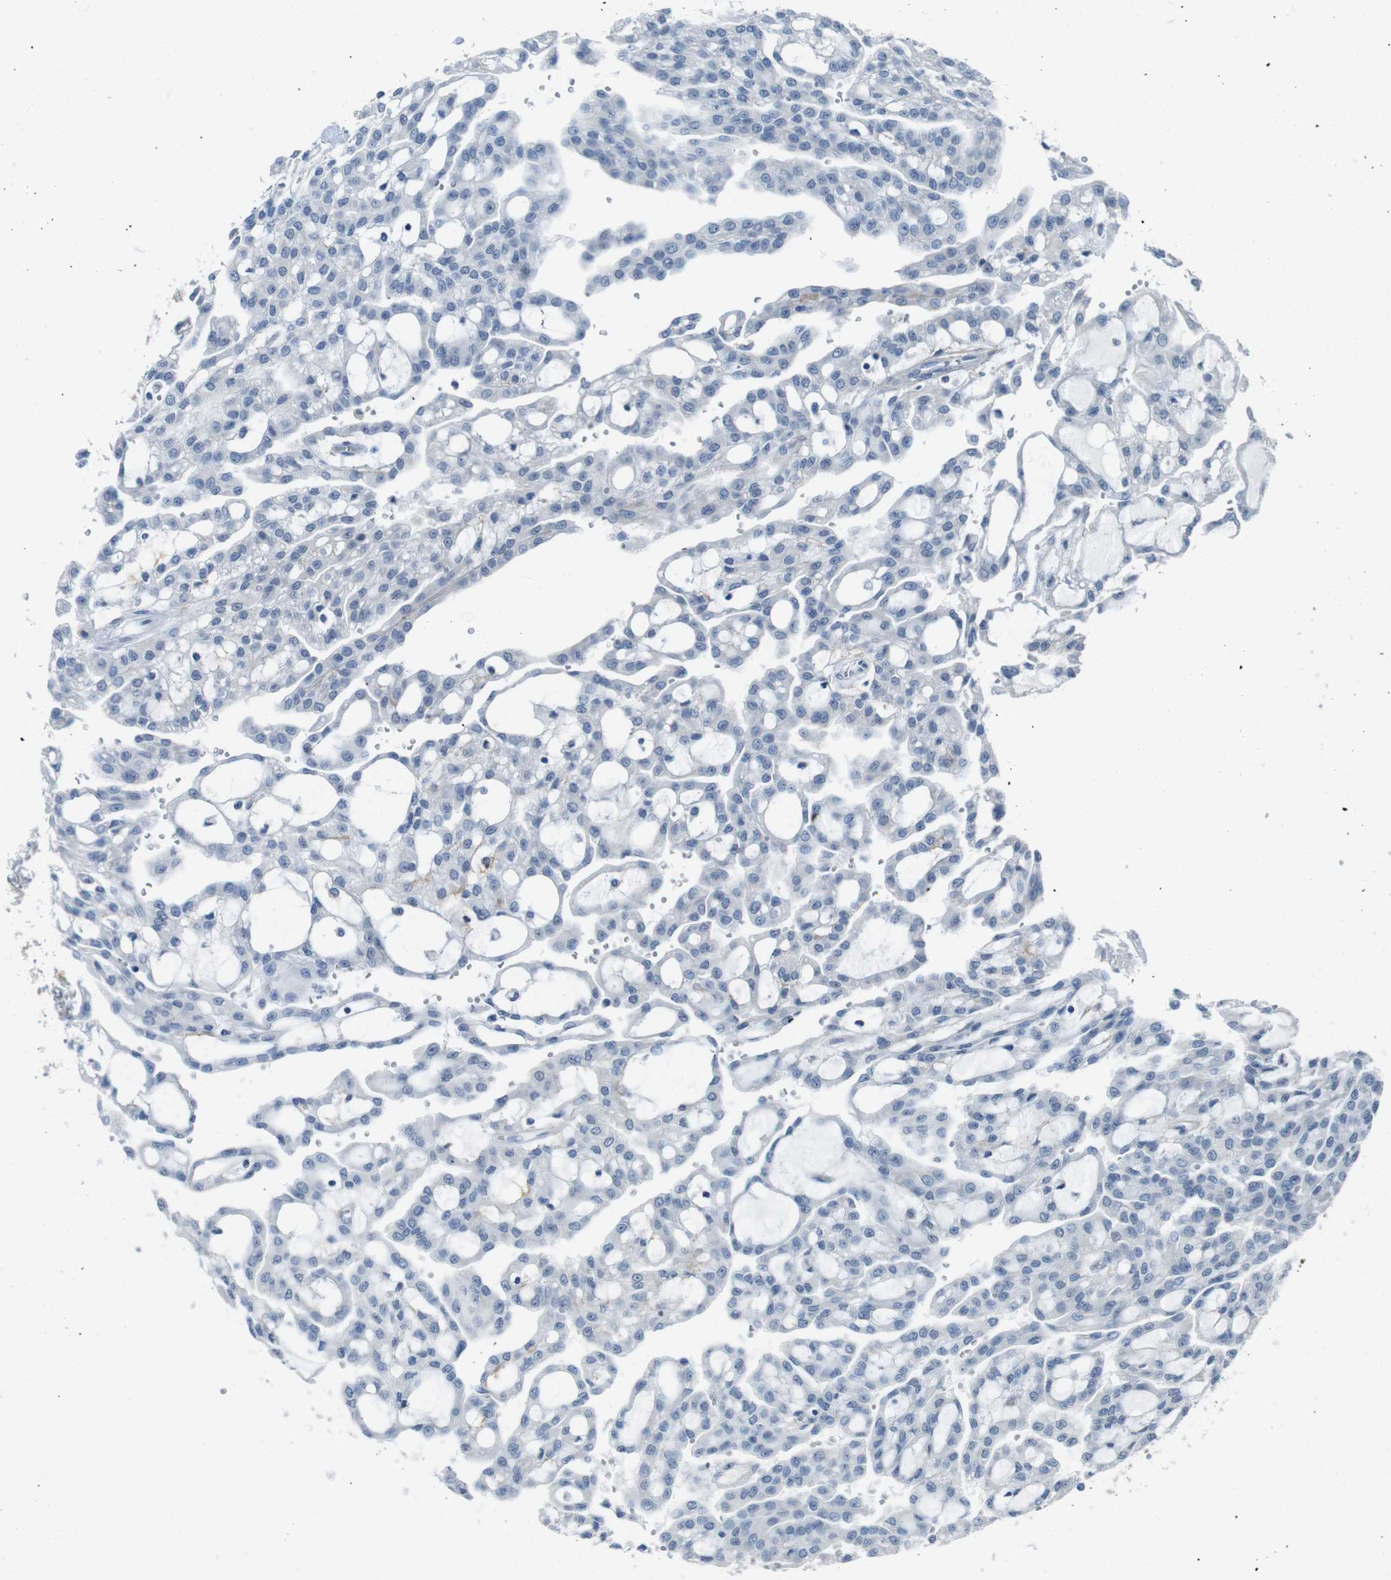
{"staining": {"intensity": "negative", "quantity": "none", "location": "none"}, "tissue": "renal cancer", "cell_type": "Tumor cells", "image_type": "cancer", "snomed": [{"axis": "morphology", "description": "Adenocarcinoma, NOS"}, {"axis": "topography", "description": "Kidney"}], "caption": "A histopathology image of renal cancer stained for a protein reveals no brown staining in tumor cells.", "gene": "ENTPD7", "patient": {"sex": "male", "age": 63}}